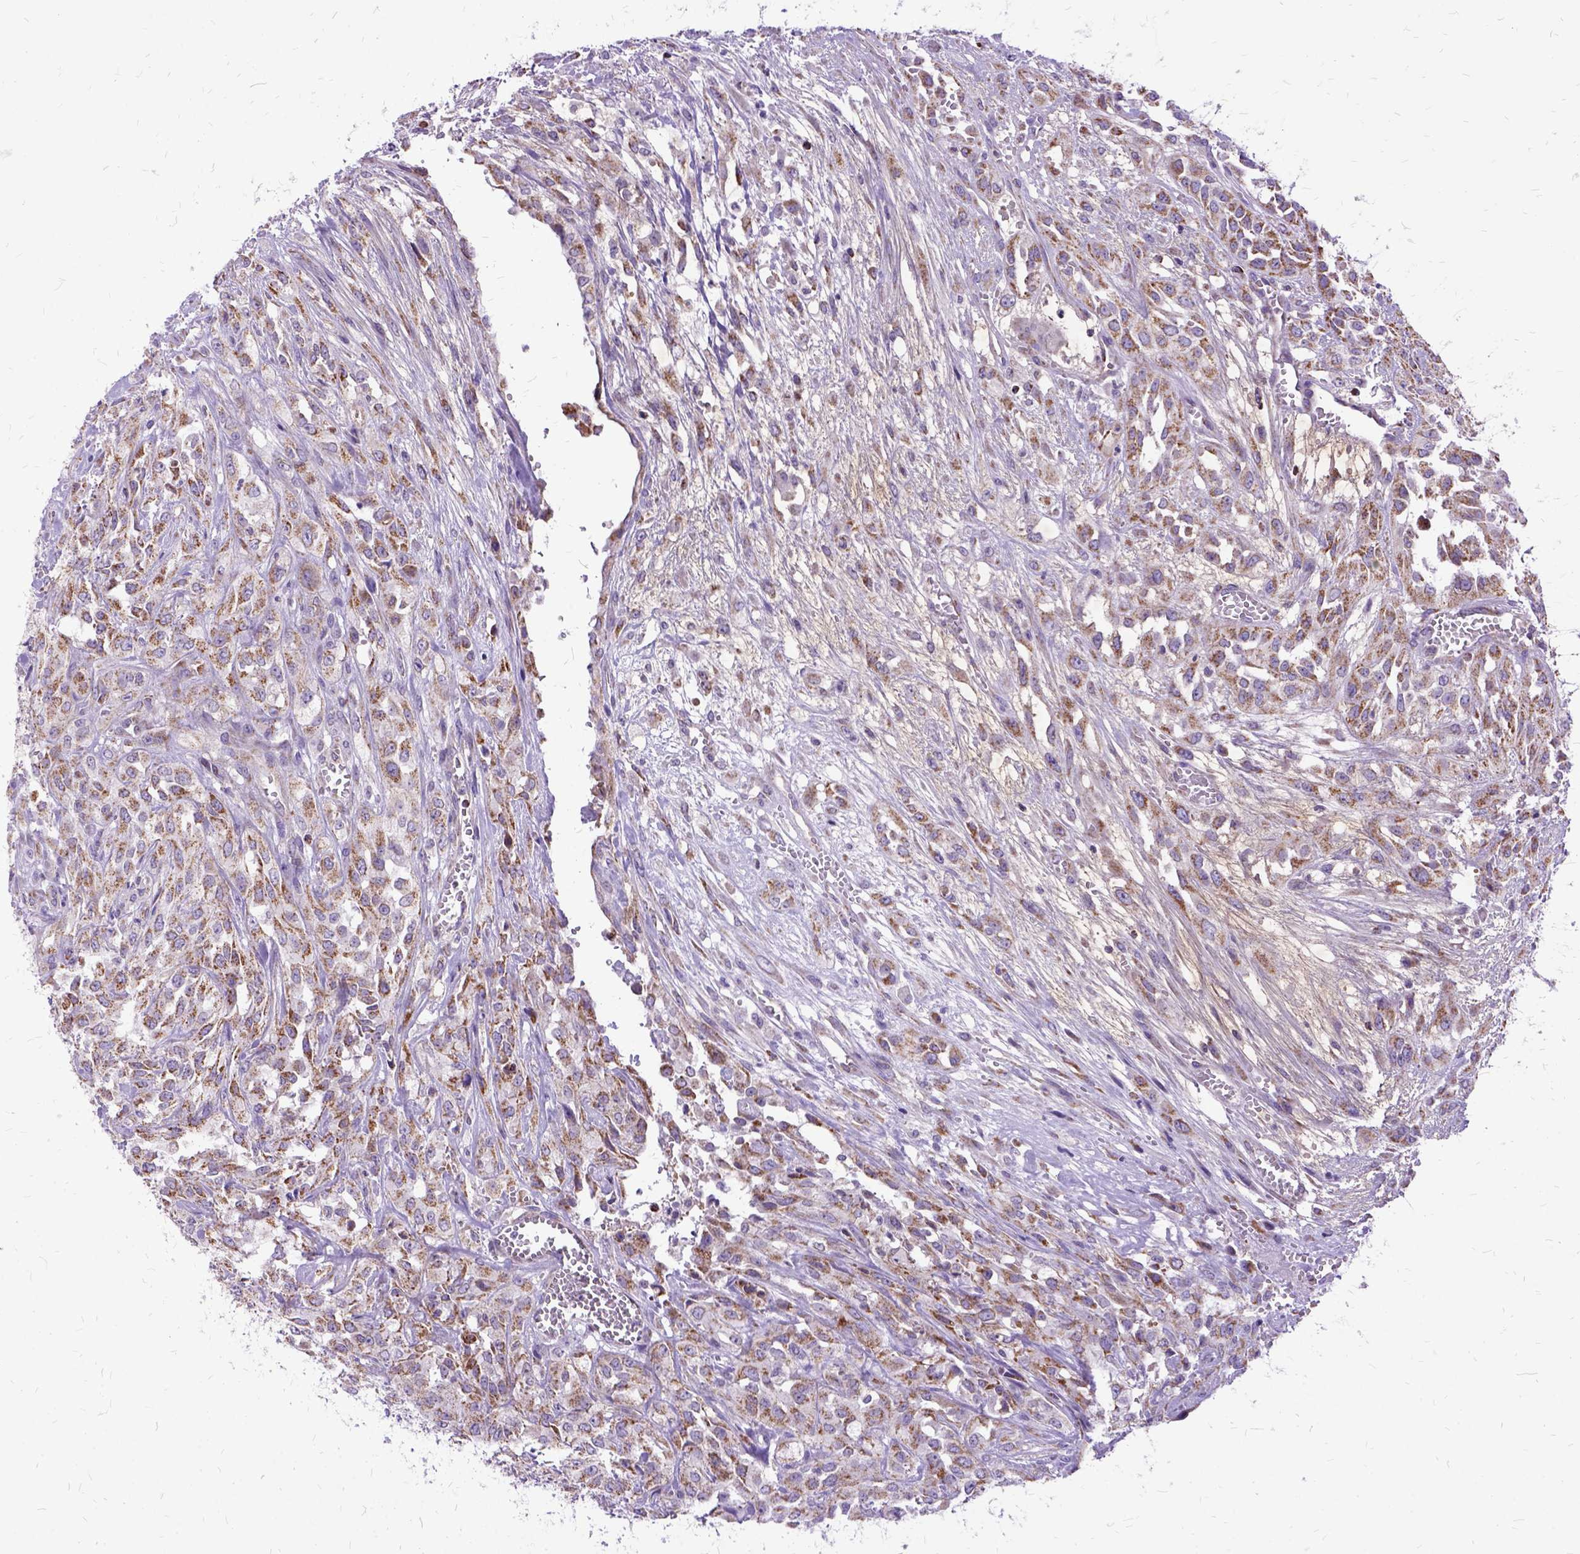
{"staining": {"intensity": "moderate", "quantity": "25%-75%", "location": "cytoplasmic/membranous"}, "tissue": "urothelial cancer", "cell_type": "Tumor cells", "image_type": "cancer", "snomed": [{"axis": "morphology", "description": "Urothelial carcinoma, High grade"}, {"axis": "topography", "description": "Urinary bladder"}], "caption": "There is medium levels of moderate cytoplasmic/membranous staining in tumor cells of urothelial carcinoma (high-grade), as demonstrated by immunohistochemical staining (brown color).", "gene": "OXCT1", "patient": {"sex": "male", "age": 67}}